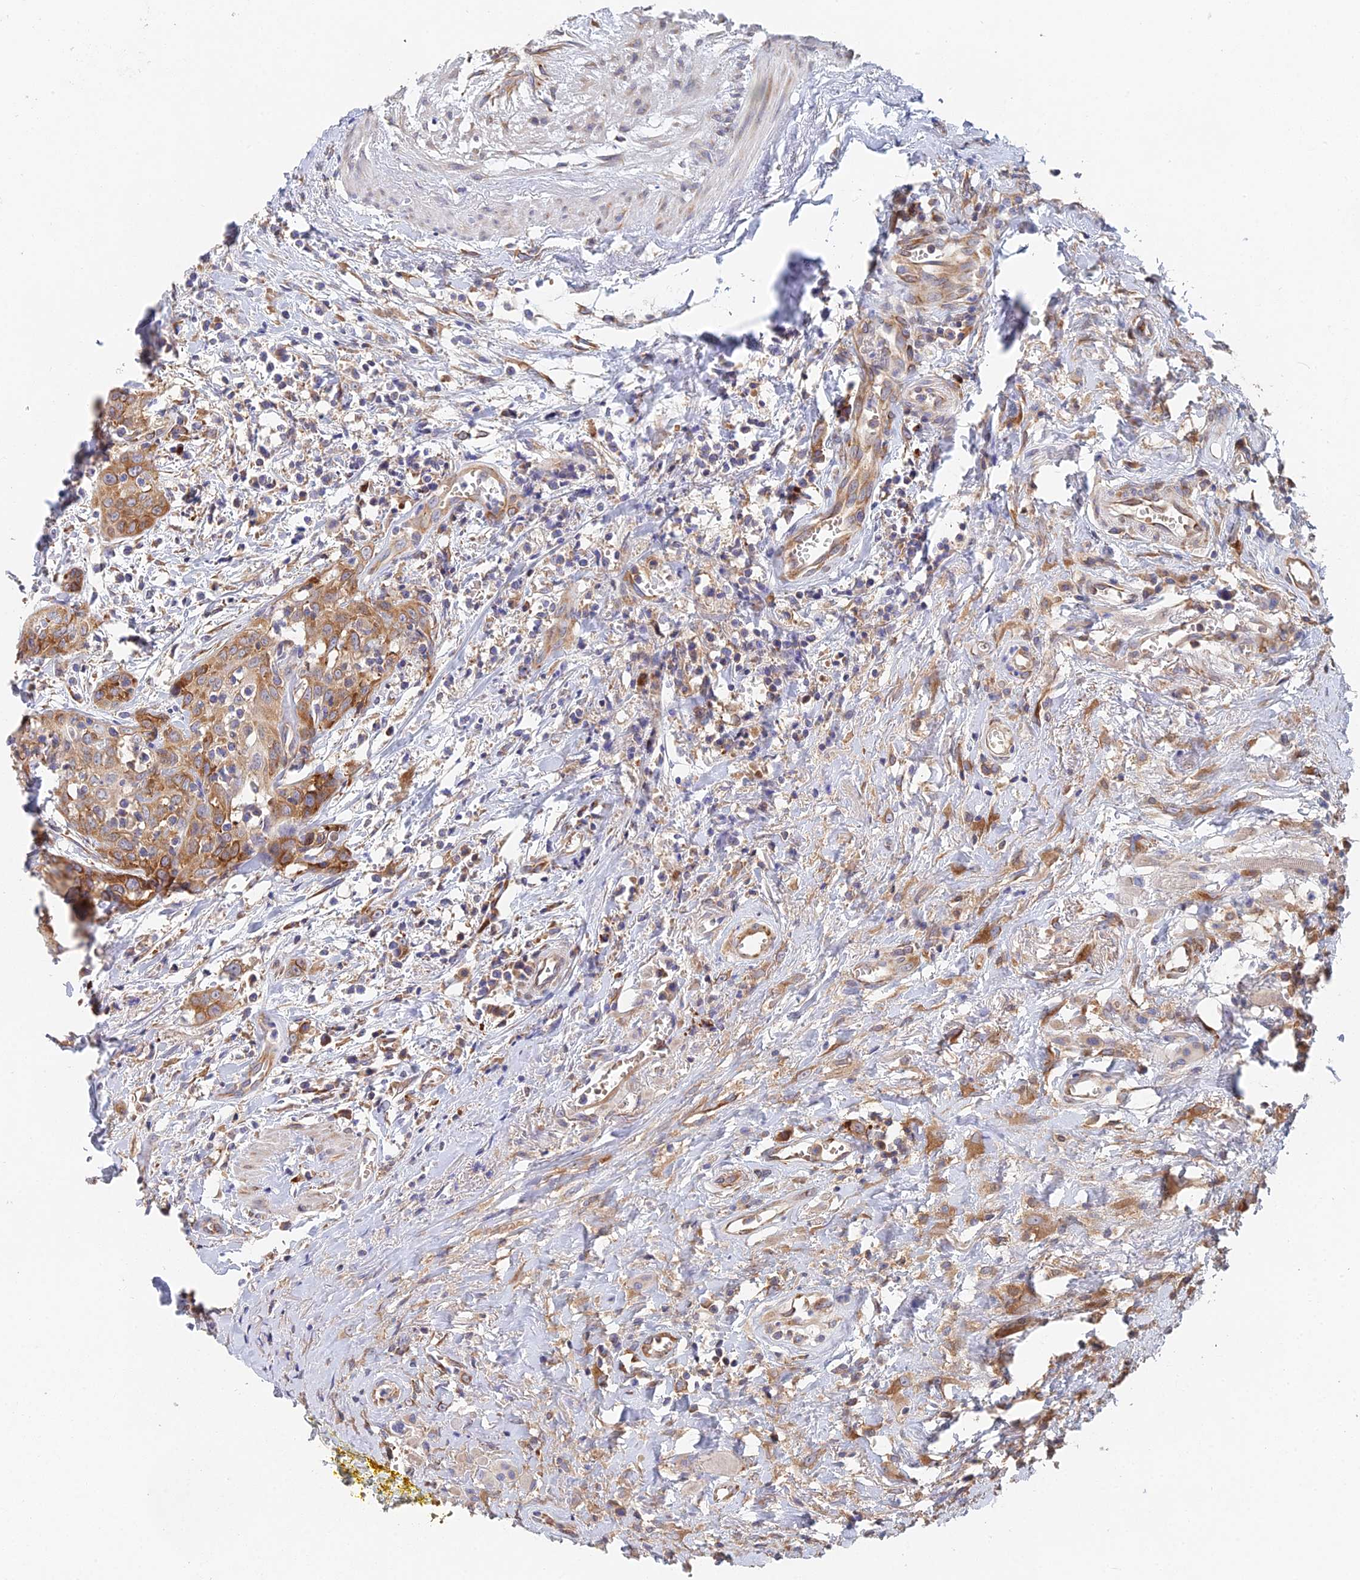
{"staining": {"intensity": "moderate", "quantity": ">75%", "location": "cytoplasmic/membranous"}, "tissue": "head and neck cancer", "cell_type": "Tumor cells", "image_type": "cancer", "snomed": [{"axis": "morphology", "description": "Squamous cell carcinoma, NOS"}, {"axis": "topography", "description": "Head-Neck"}], "caption": "Immunohistochemical staining of squamous cell carcinoma (head and neck) exhibits medium levels of moderate cytoplasmic/membranous protein expression in about >75% of tumor cells.", "gene": "ELOF1", "patient": {"sex": "female", "age": 70}}